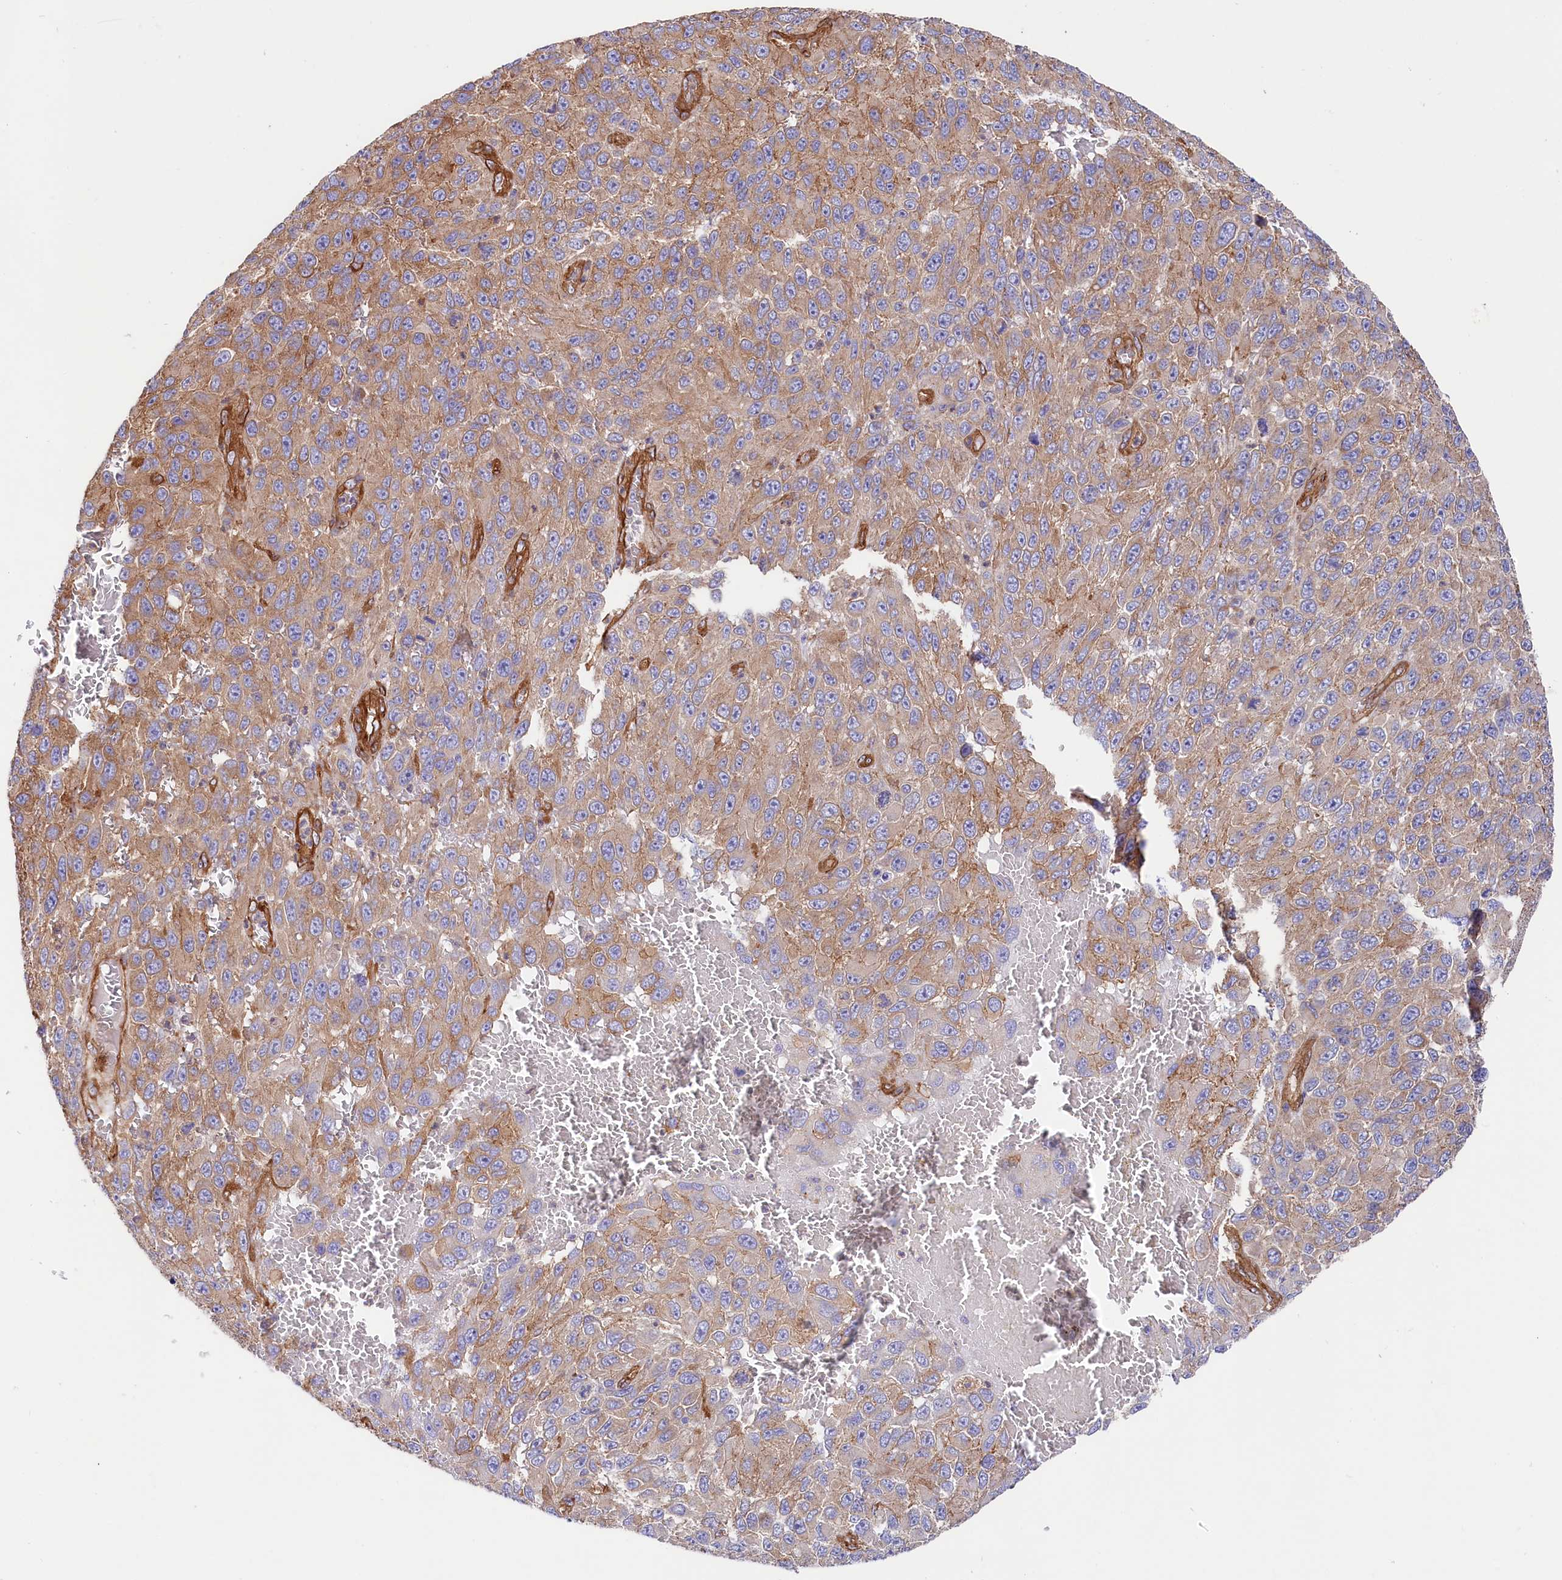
{"staining": {"intensity": "weak", "quantity": "25%-75%", "location": "cytoplasmic/membranous"}, "tissue": "melanoma", "cell_type": "Tumor cells", "image_type": "cancer", "snomed": [{"axis": "morphology", "description": "Normal tissue, NOS"}, {"axis": "morphology", "description": "Malignant melanoma, NOS"}, {"axis": "topography", "description": "Skin"}], "caption": "The histopathology image reveals staining of melanoma, revealing weak cytoplasmic/membranous protein positivity (brown color) within tumor cells.", "gene": "TNKS1BP1", "patient": {"sex": "female", "age": 96}}